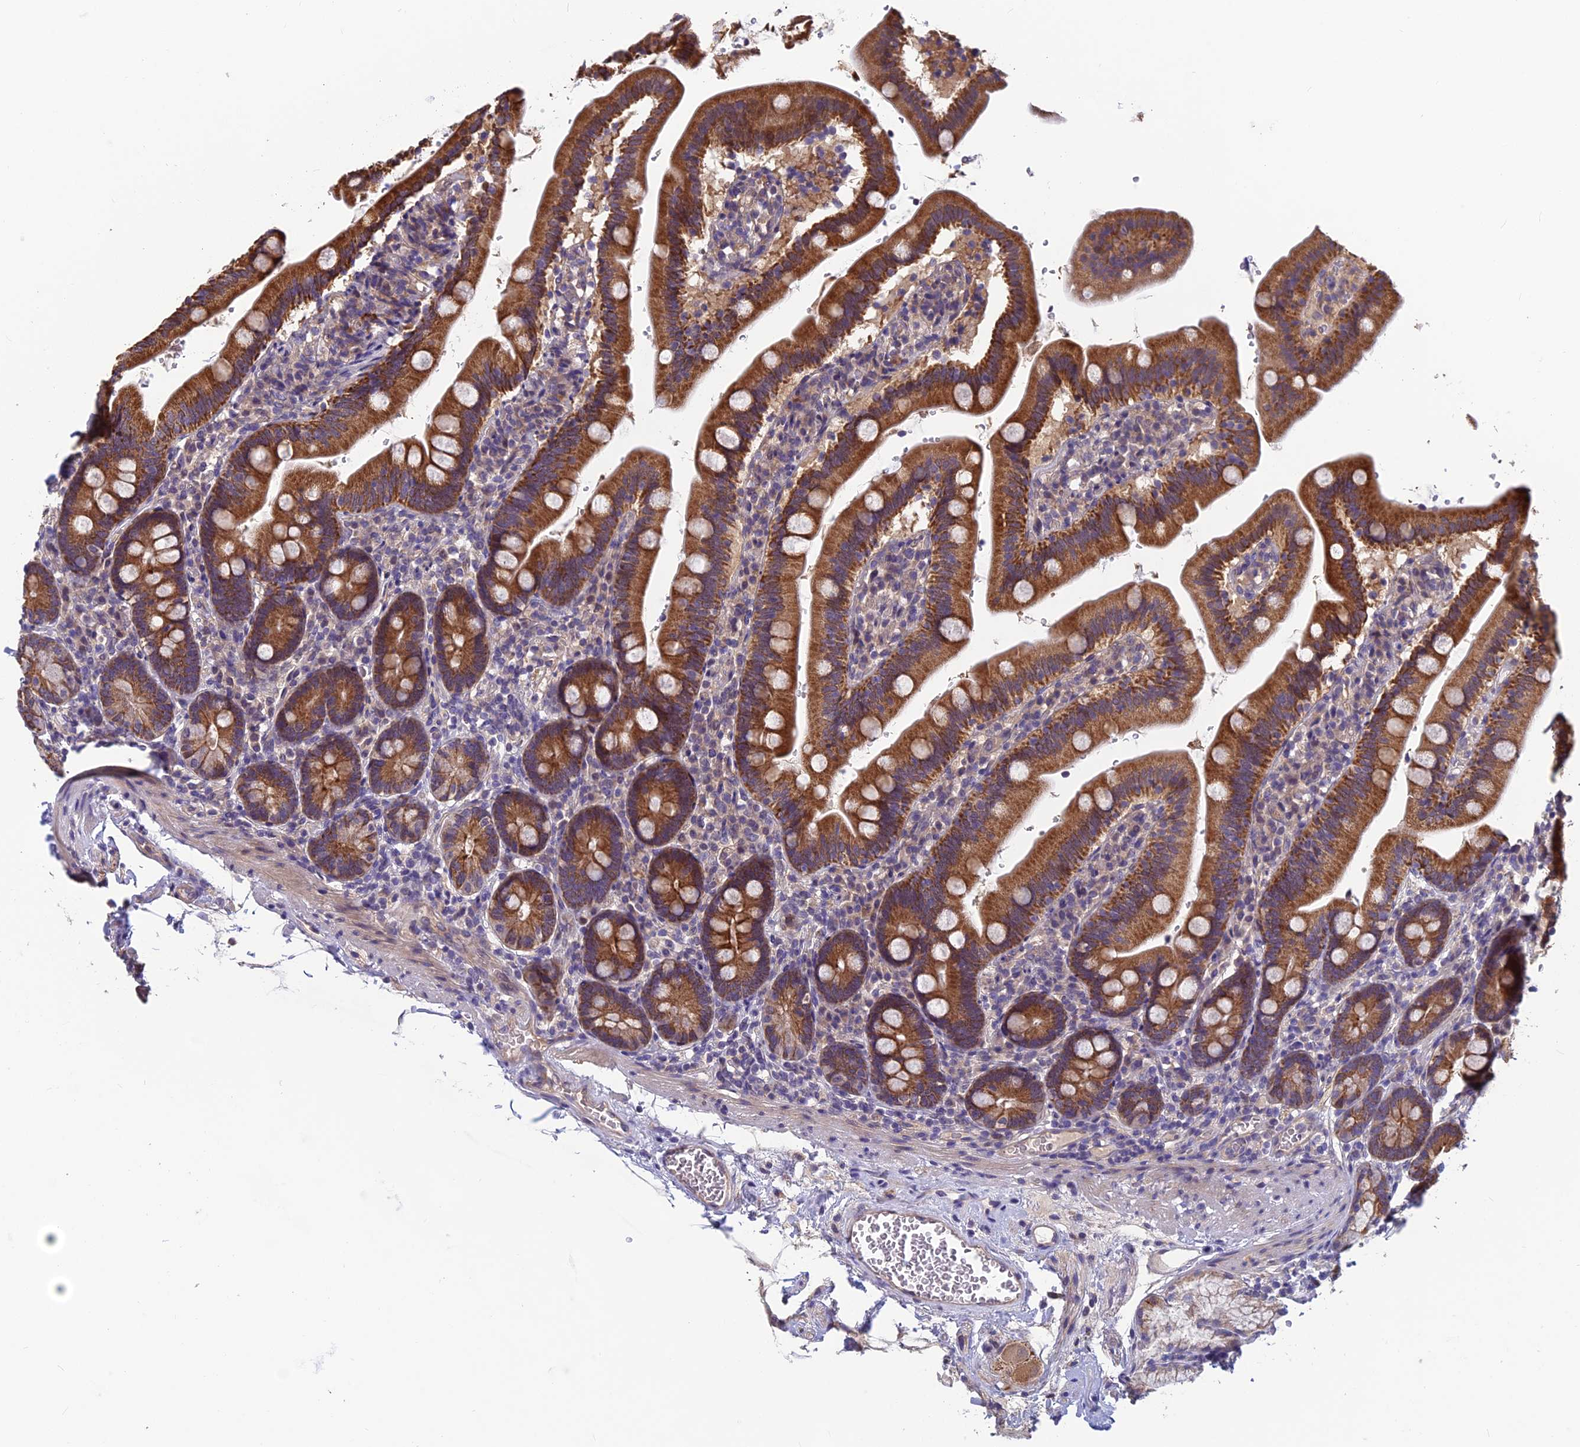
{"staining": {"intensity": "moderate", "quantity": ">75%", "location": "cytoplasmic/membranous"}, "tissue": "duodenum", "cell_type": "Glandular cells", "image_type": "normal", "snomed": [{"axis": "morphology", "description": "Normal tissue, NOS"}, {"axis": "topography", "description": "Duodenum"}], "caption": "High-magnification brightfield microscopy of benign duodenum stained with DAB (3,3'-diaminobenzidine) (brown) and counterstained with hematoxylin (blue). glandular cells exhibit moderate cytoplasmic/membranous expression is identified in approximately>75% of cells.", "gene": "HECA", "patient": {"sex": "female", "age": 67}}